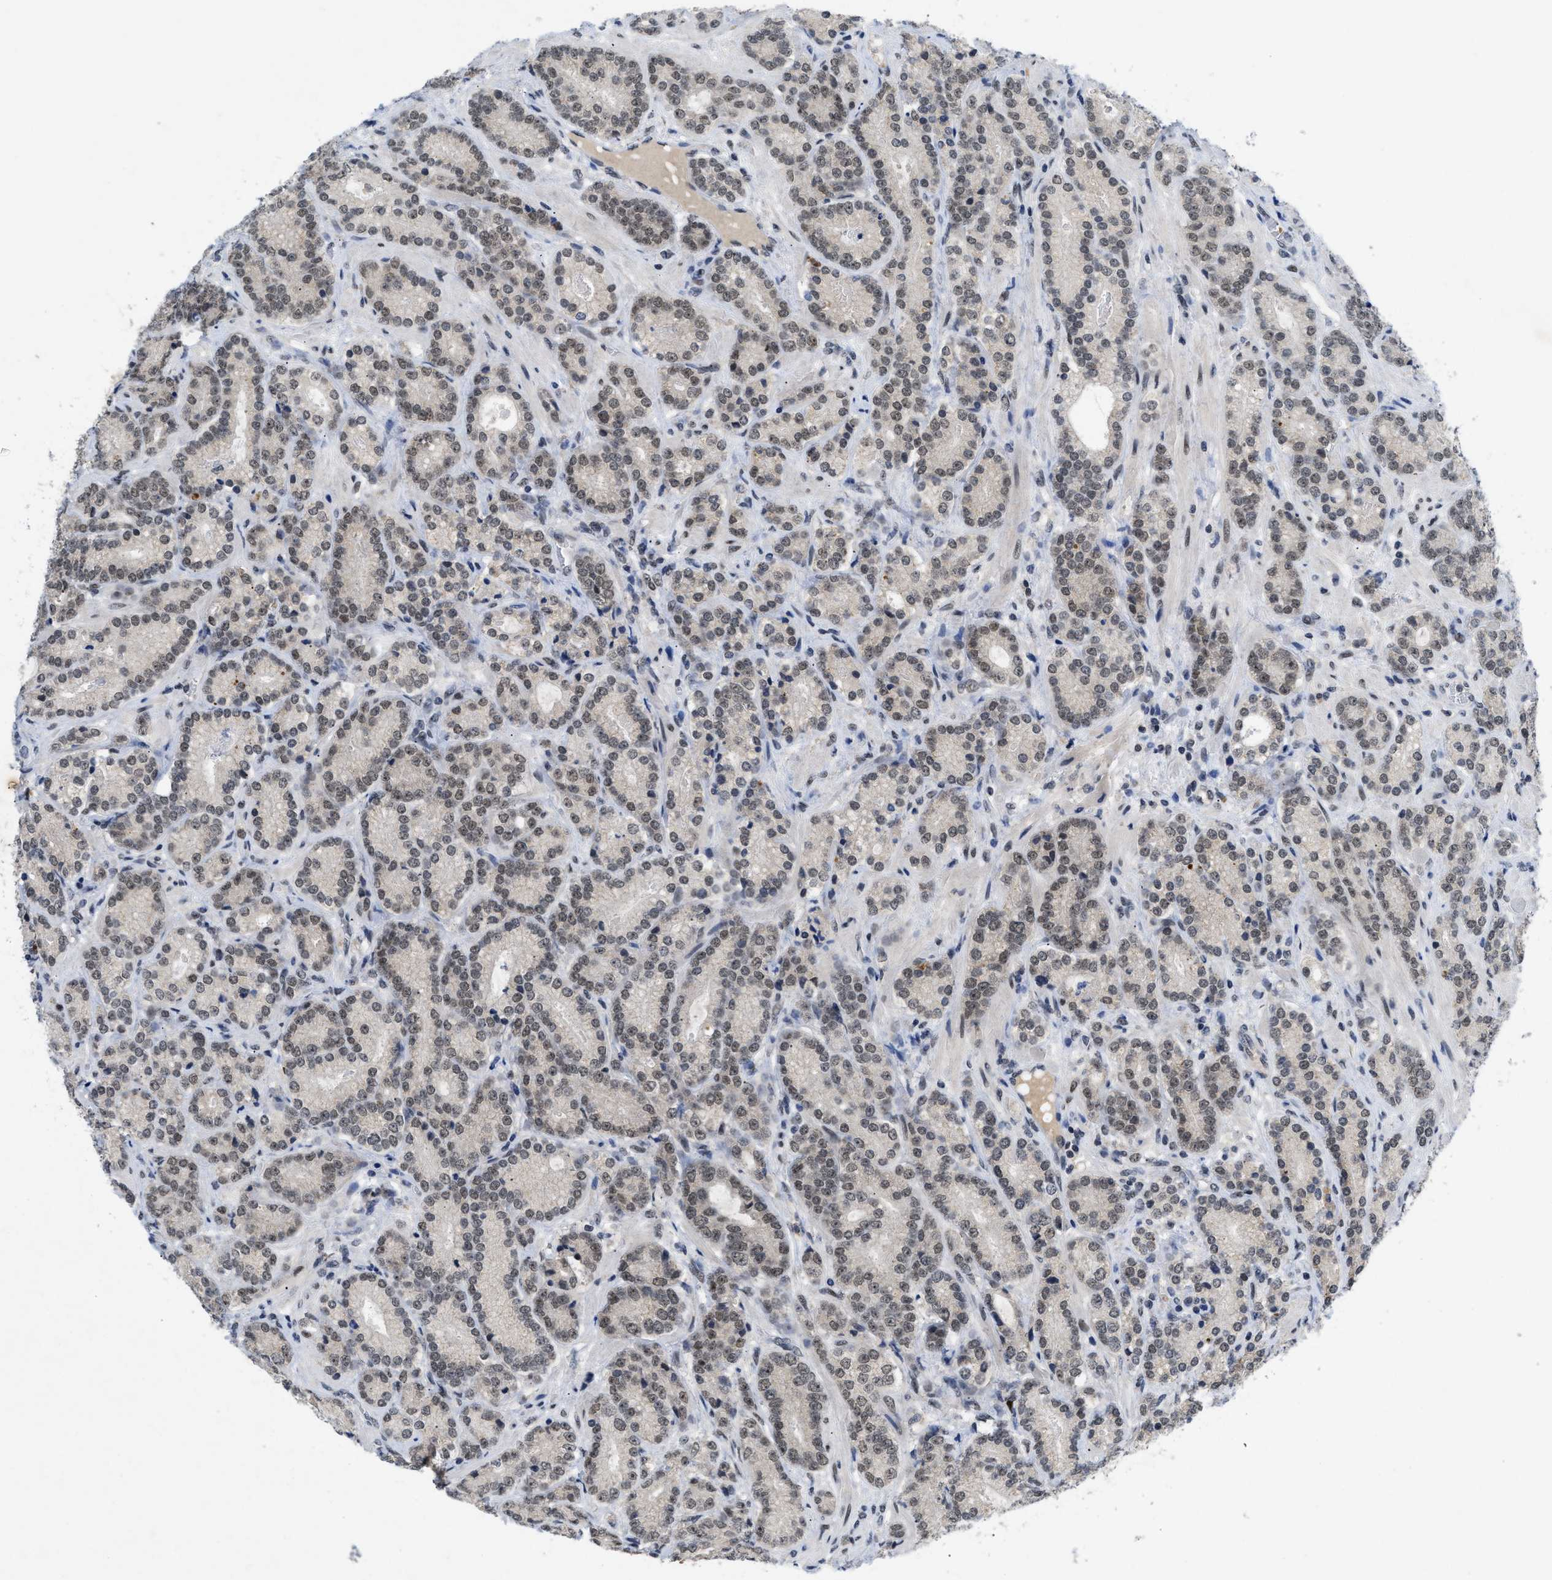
{"staining": {"intensity": "weak", "quantity": ">75%", "location": "nuclear"}, "tissue": "prostate cancer", "cell_type": "Tumor cells", "image_type": "cancer", "snomed": [{"axis": "morphology", "description": "Adenocarcinoma, High grade"}, {"axis": "topography", "description": "Prostate"}], "caption": "Tumor cells reveal low levels of weak nuclear expression in approximately >75% of cells in prostate cancer. Ihc stains the protein of interest in brown and the nuclei are stained blue.", "gene": "ZNF346", "patient": {"sex": "male", "age": 61}}